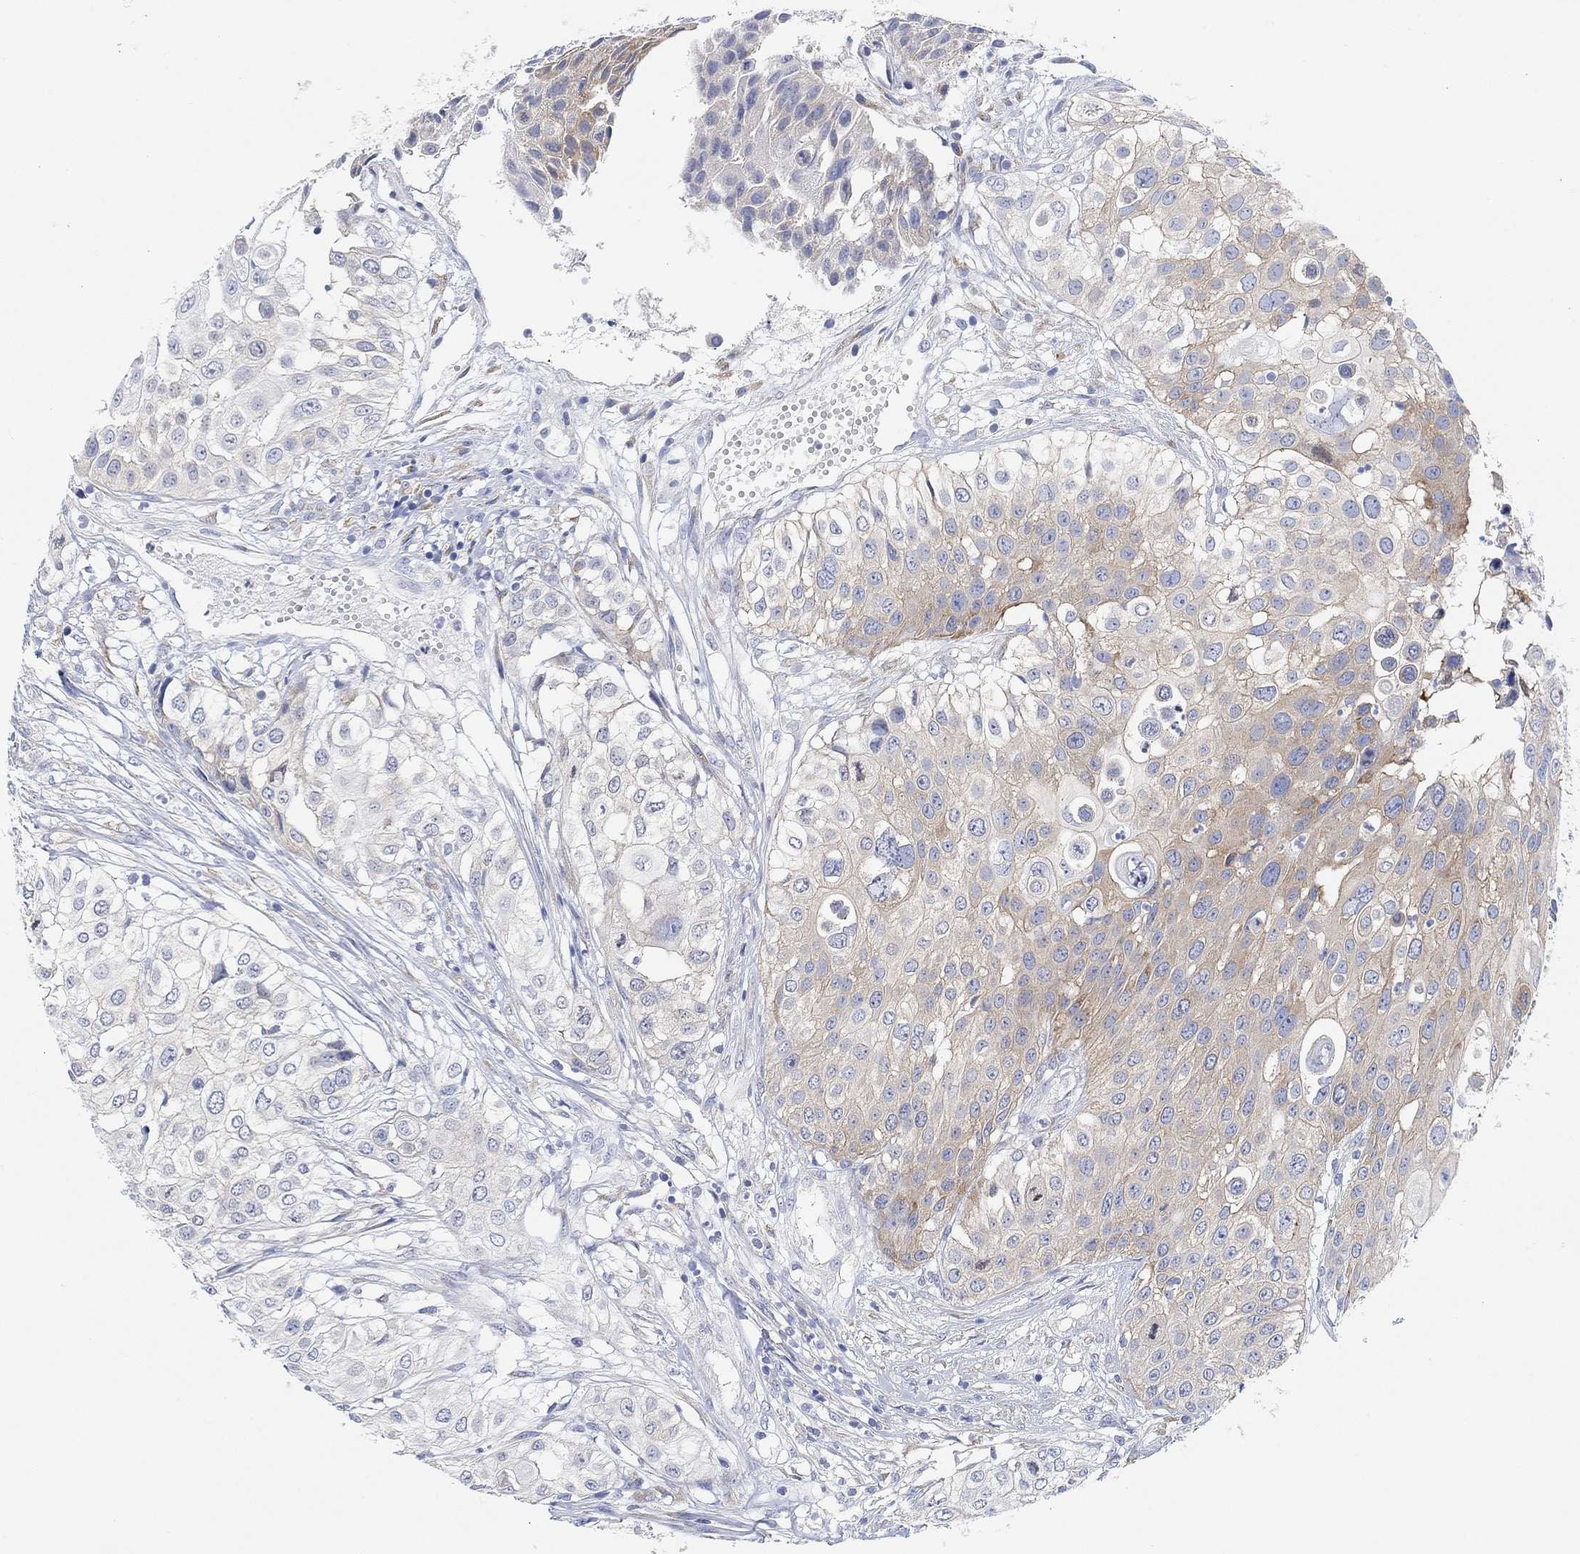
{"staining": {"intensity": "moderate", "quantity": "<25%", "location": "cytoplasmic/membranous"}, "tissue": "urothelial cancer", "cell_type": "Tumor cells", "image_type": "cancer", "snomed": [{"axis": "morphology", "description": "Urothelial carcinoma, High grade"}, {"axis": "topography", "description": "Urinary bladder"}], "caption": "An immunohistochemistry (IHC) micrograph of tumor tissue is shown. Protein staining in brown labels moderate cytoplasmic/membranous positivity in urothelial carcinoma (high-grade) within tumor cells.", "gene": "RGS1", "patient": {"sex": "female", "age": 79}}